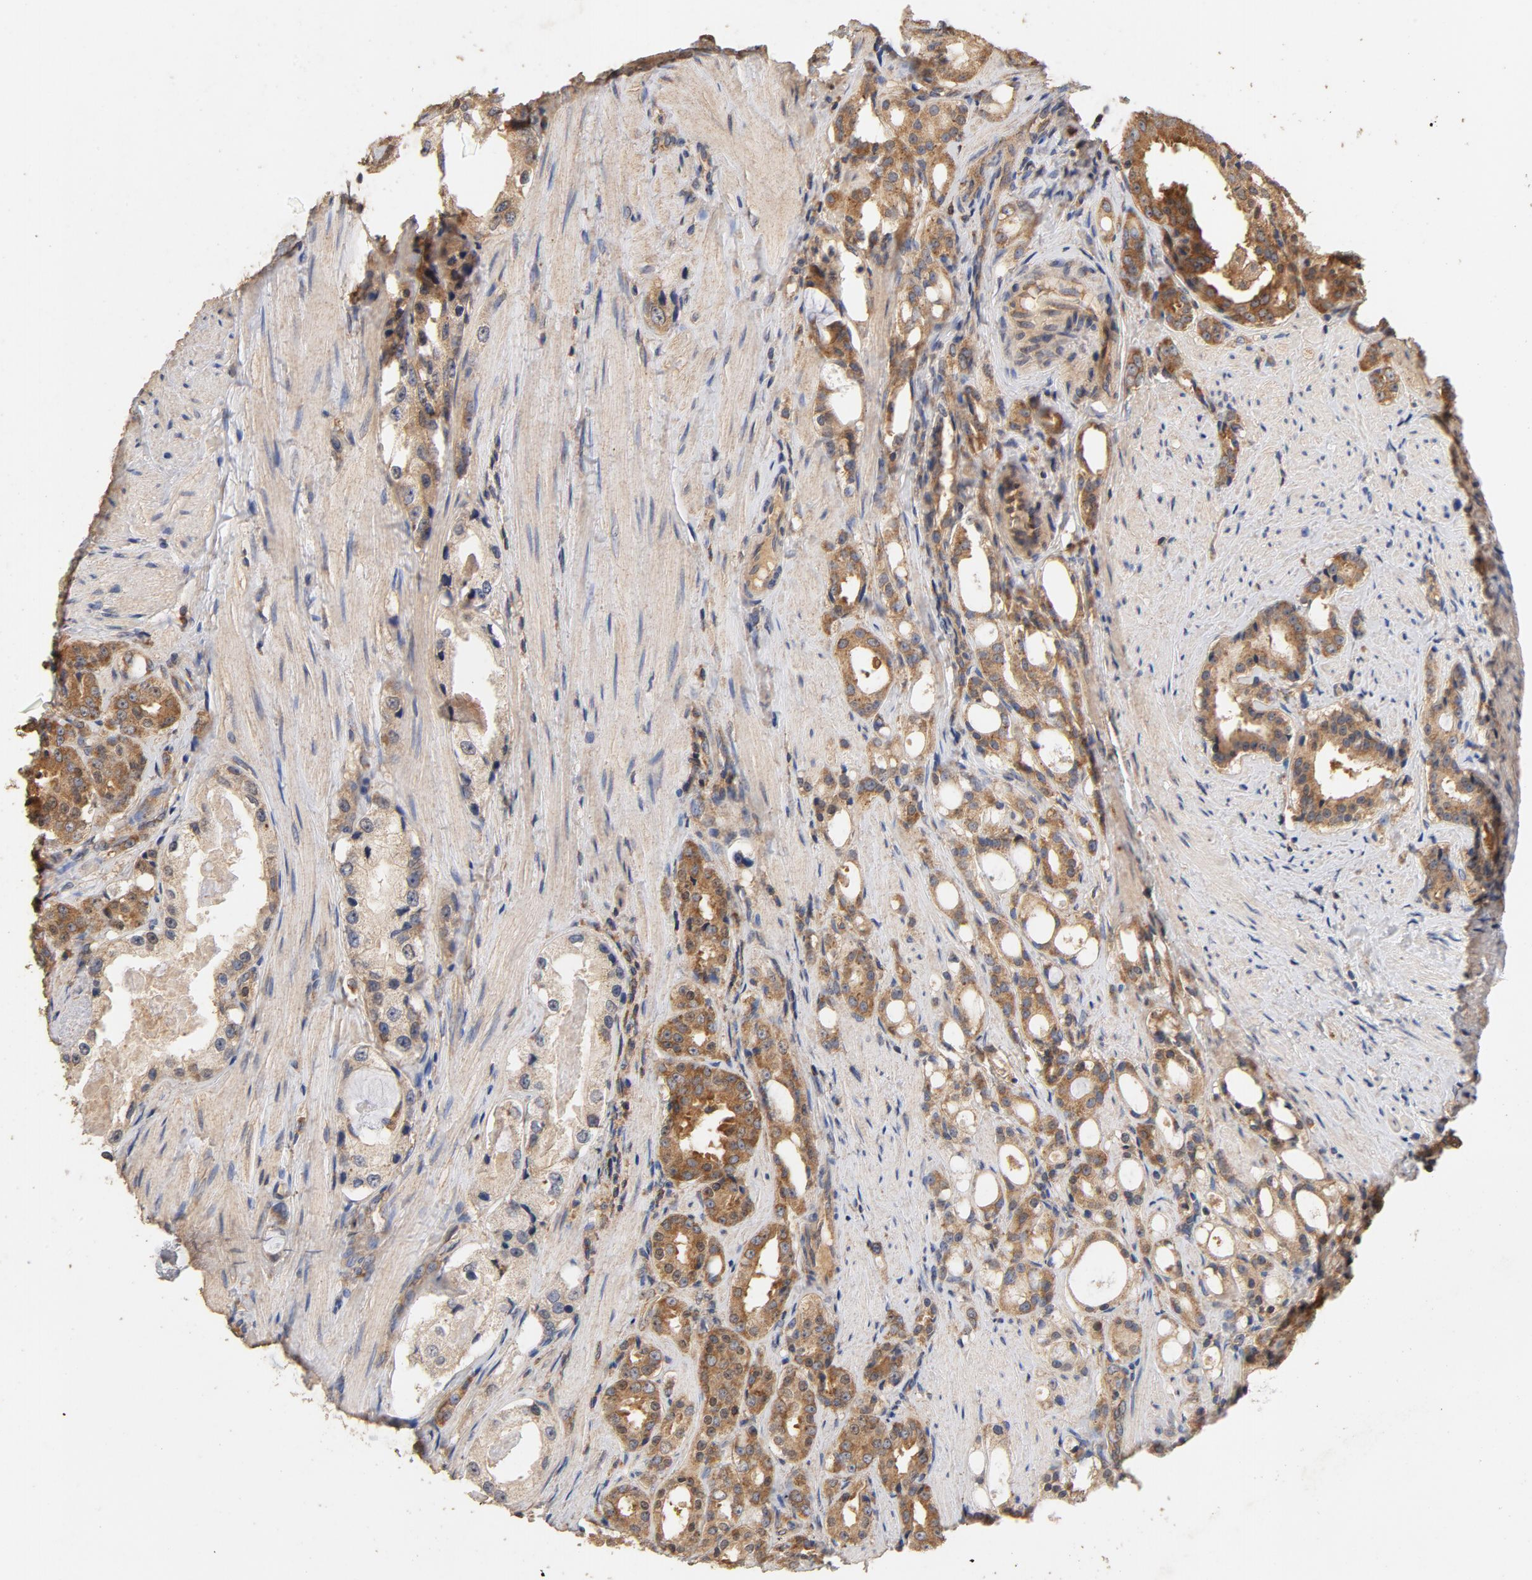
{"staining": {"intensity": "moderate", "quantity": ">75%", "location": "cytoplasmic/membranous"}, "tissue": "prostate cancer", "cell_type": "Tumor cells", "image_type": "cancer", "snomed": [{"axis": "morphology", "description": "Adenocarcinoma, Medium grade"}, {"axis": "topography", "description": "Prostate"}], "caption": "Protein expression analysis of human prostate cancer (medium-grade adenocarcinoma) reveals moderate cytoplasmic/membranous staining in about >75% of tumor cells.", "gene": "DDX6", "patient": {"sex": "male", "age": 60}}